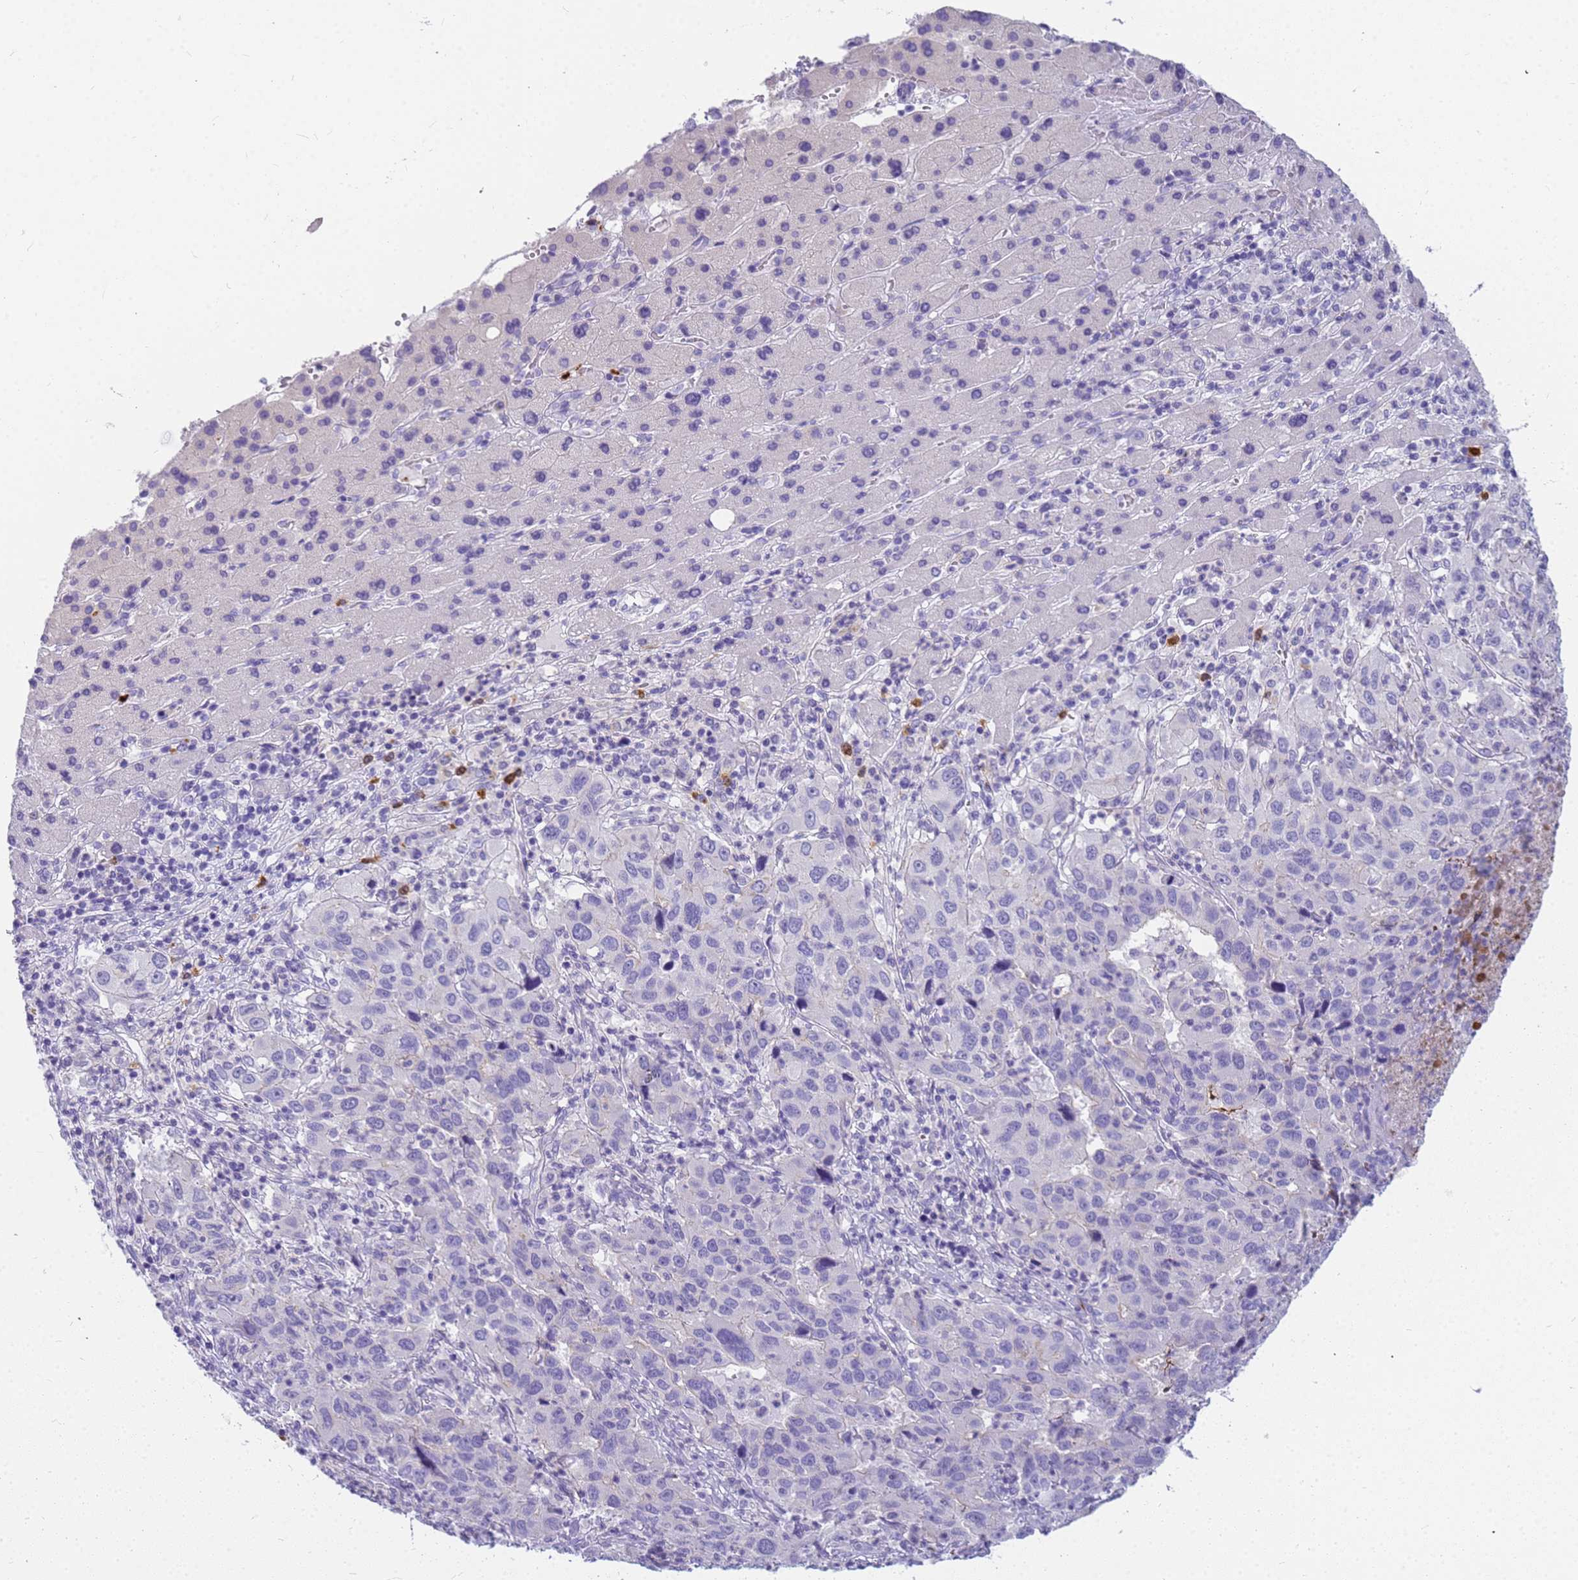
{"staining": {"intensity": "negative", "quantity": "none", "location": "none"}, "tissue": "liver cancer", "cell_type": "Tumor cells", "image_type": "cancer", "snomed": [{"axis": "morphology", "description": "Carcinoma, Hepatocellular, NOS"}, {"axis": "topography", "description": "Liver"}], "caption": "Protein analysis of liver cancer (hepatocellular carcinoma) demonstrates no significant expression in tumor cells.", "gene": "RNASE2", "patient": {"sex": "male", "age": 63}}